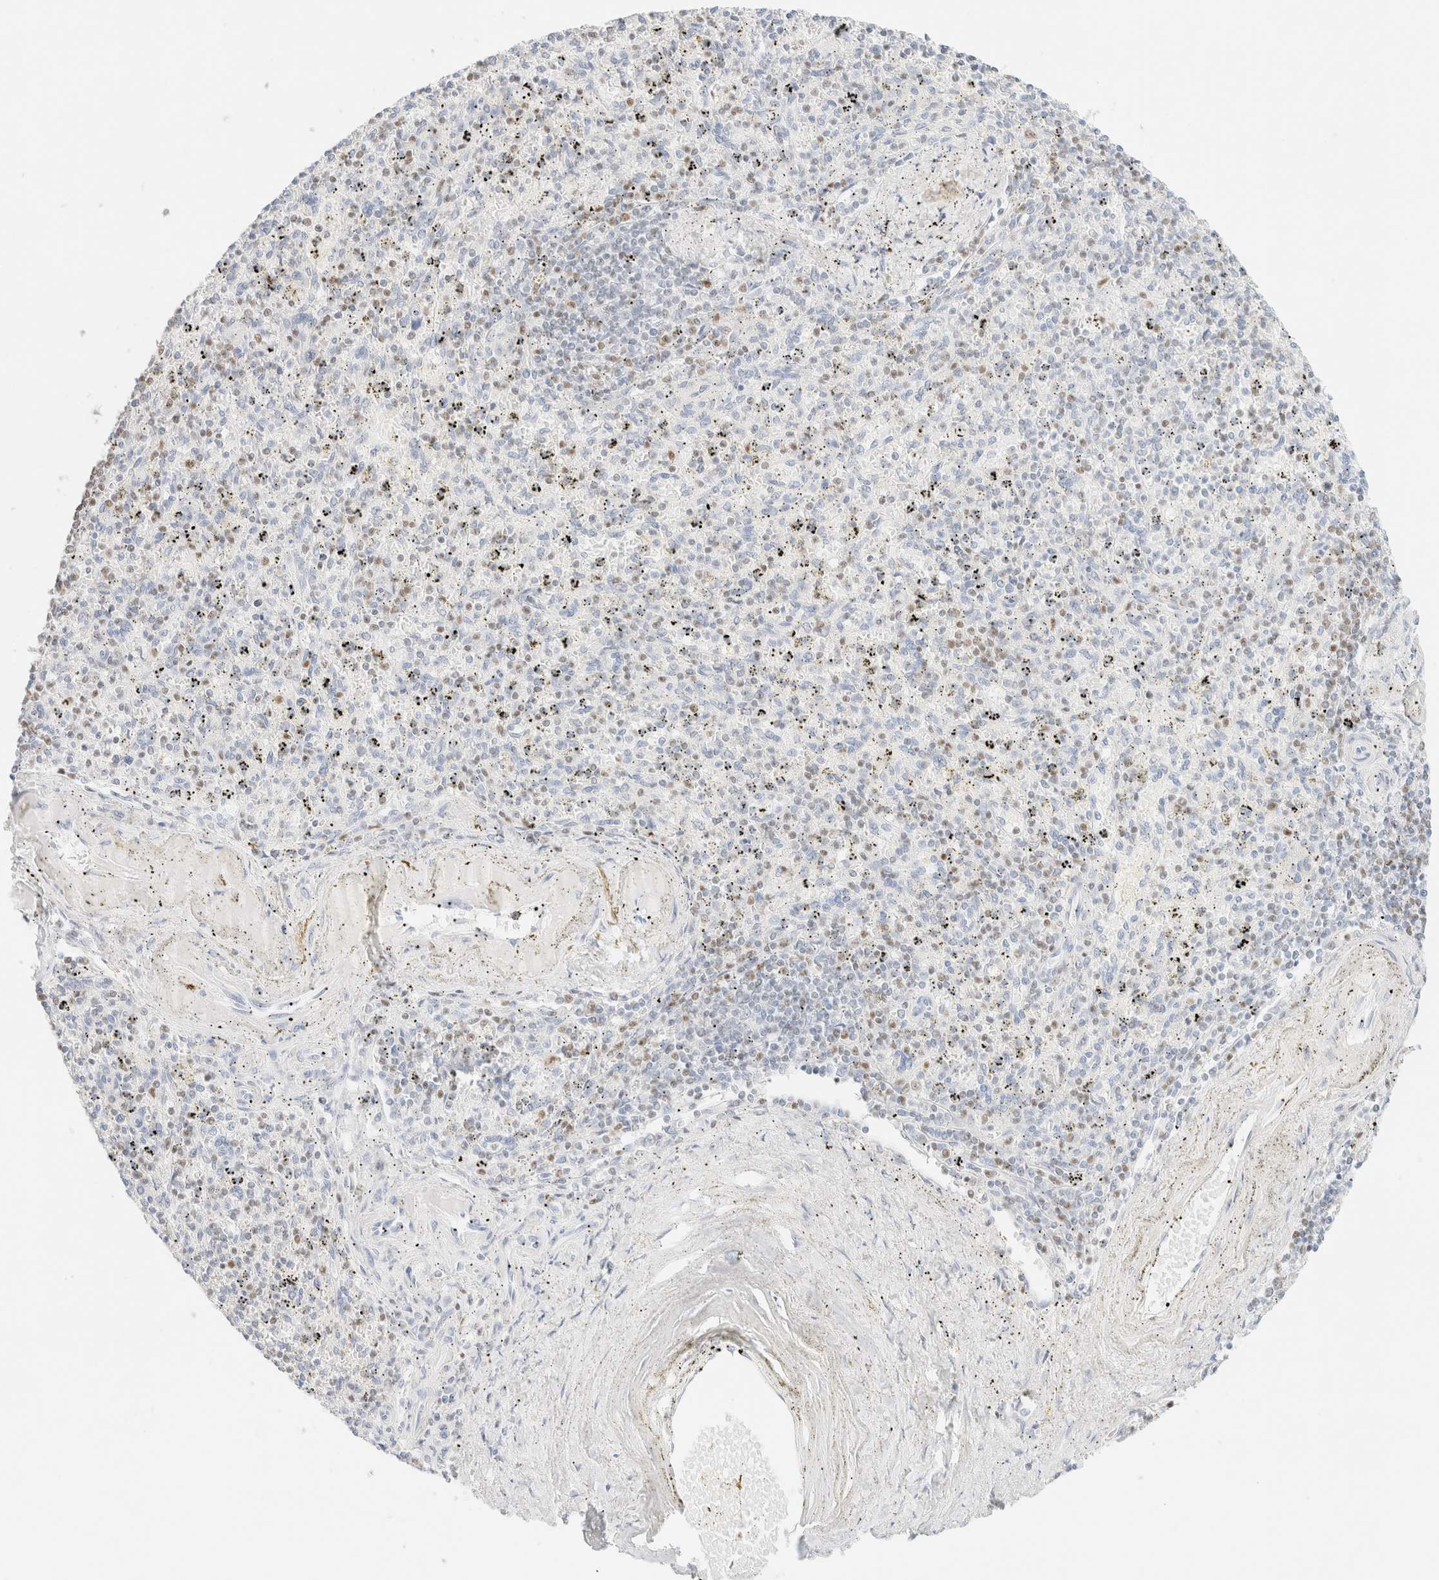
{"staining": {"intensity": "weak", "quantity": "<25%", "location": "nuclear"}, "tissue": "spleen", "cell_type": "Cells in red pulp", "image_type": "normal", "snomed": [{"axis": "morphology", "description": "Normal tissue, NOS"}, {"axis": "topography", "description": "Spleen"}], "caption": "Immunohistochemistry micrograph of unremarkable human spleen stained for a protein (brown), which shows no staining in cells in red pulp.", "gene": "IKZF3", "patient": {"sex": "male", "age": 72}}